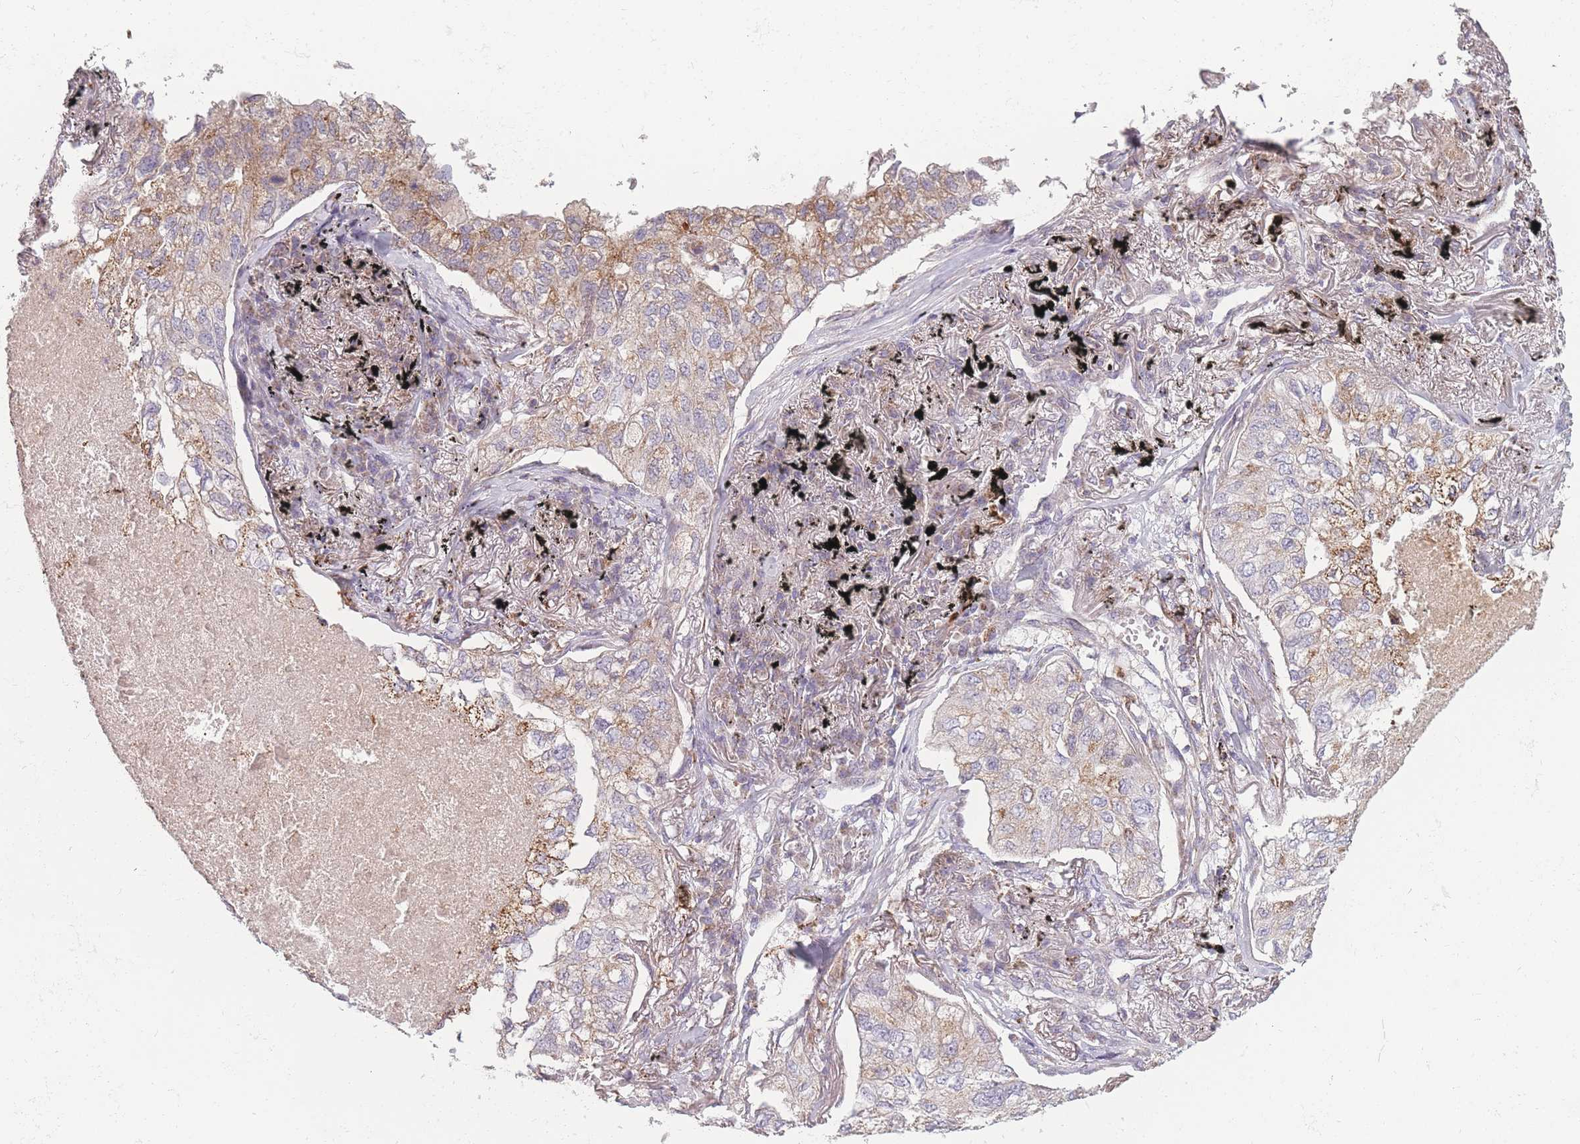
{"staining": {"intensity": "moderate", "quantity": "<25%", "location": "cytoplasmic/membranous"}, "tissue": "lung cancer", "cell_type": "Tumor cells", "image_type": "cancer", "snomed": [{"axis": "morphology", "description": "Adenocarcinoma, NOS"}, {"axis": "topography", "description": "Lung"}], "caption": "Lung cancer was stained to show a protein in brown. There is low levels of moderate cytoplasmic/membranous expression in about <25% of tumor cells.", "gene": "PEX11B", "patient": {"sex": "male", "age": 65}}